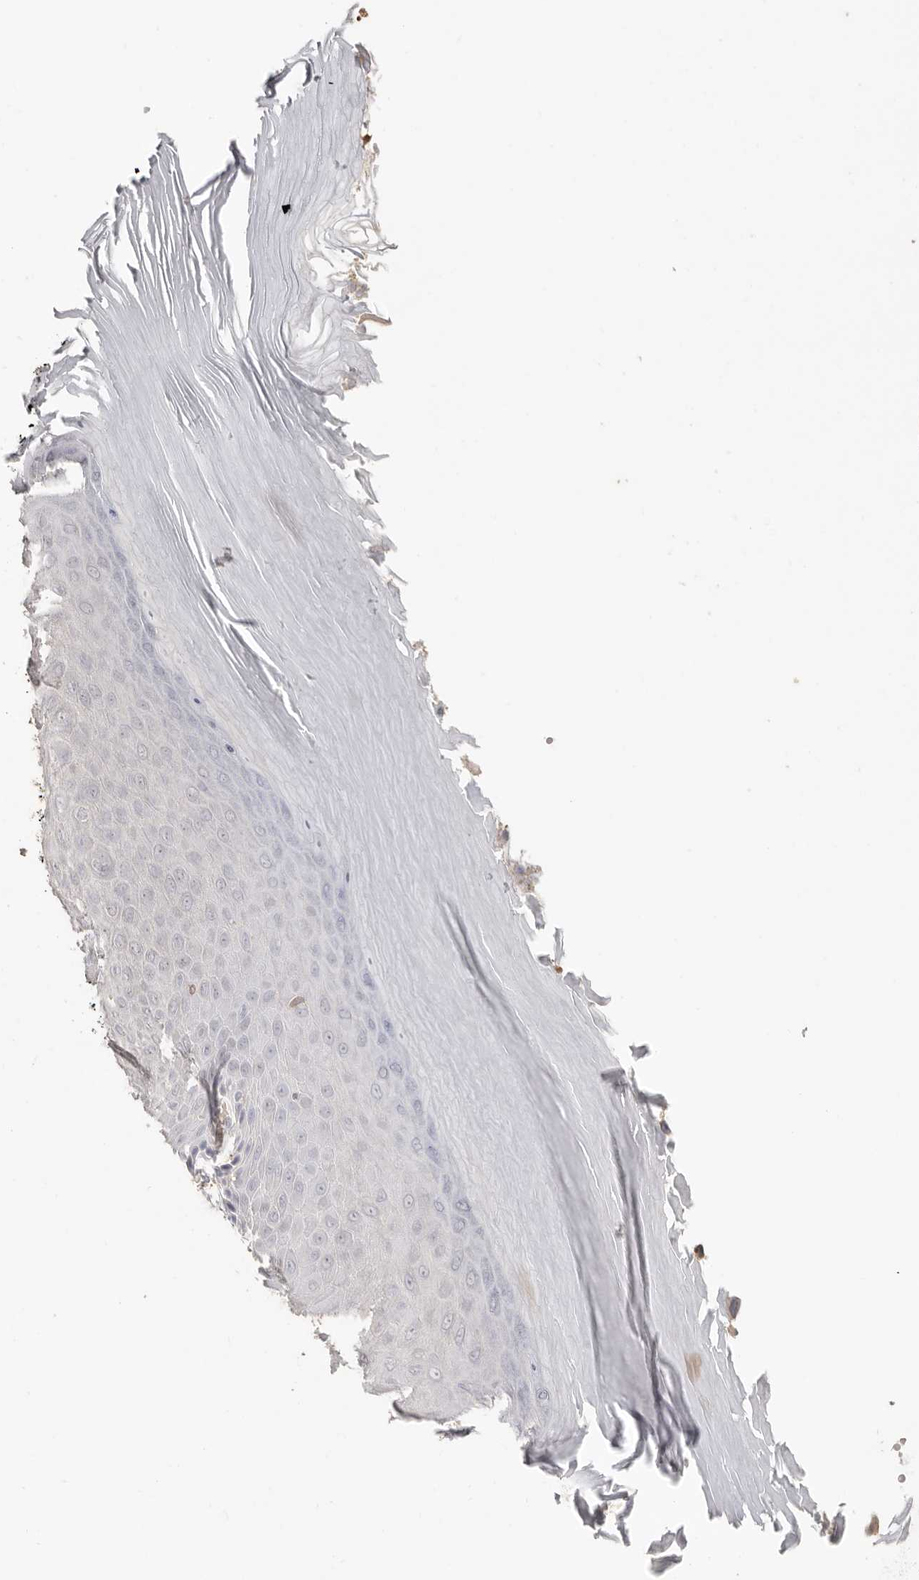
{"staining": {"intensity": "weak", "quantity": "25%-75%", "location": "cytoplasmic/membranous"}, "tissue": "melanoma", "cell_type": "Tumor cells", "image_type": "cancer", "snomed": [{"axis": "morphology", "description": "Malignant melanoma, NOS"}, {"axis": "topography", "description": "Skin"}], "caption": "The micrograph reveals staining of melanoma, revealing weak cytoplasmic/membranous protein expression (brown color) within tumor cells. (DAB (3,3'-diaminobenzidine) IHC with brightfield microscopy, high magnification).", "gene": "CSK", "patient": {"sex": "female", "age": 73}}